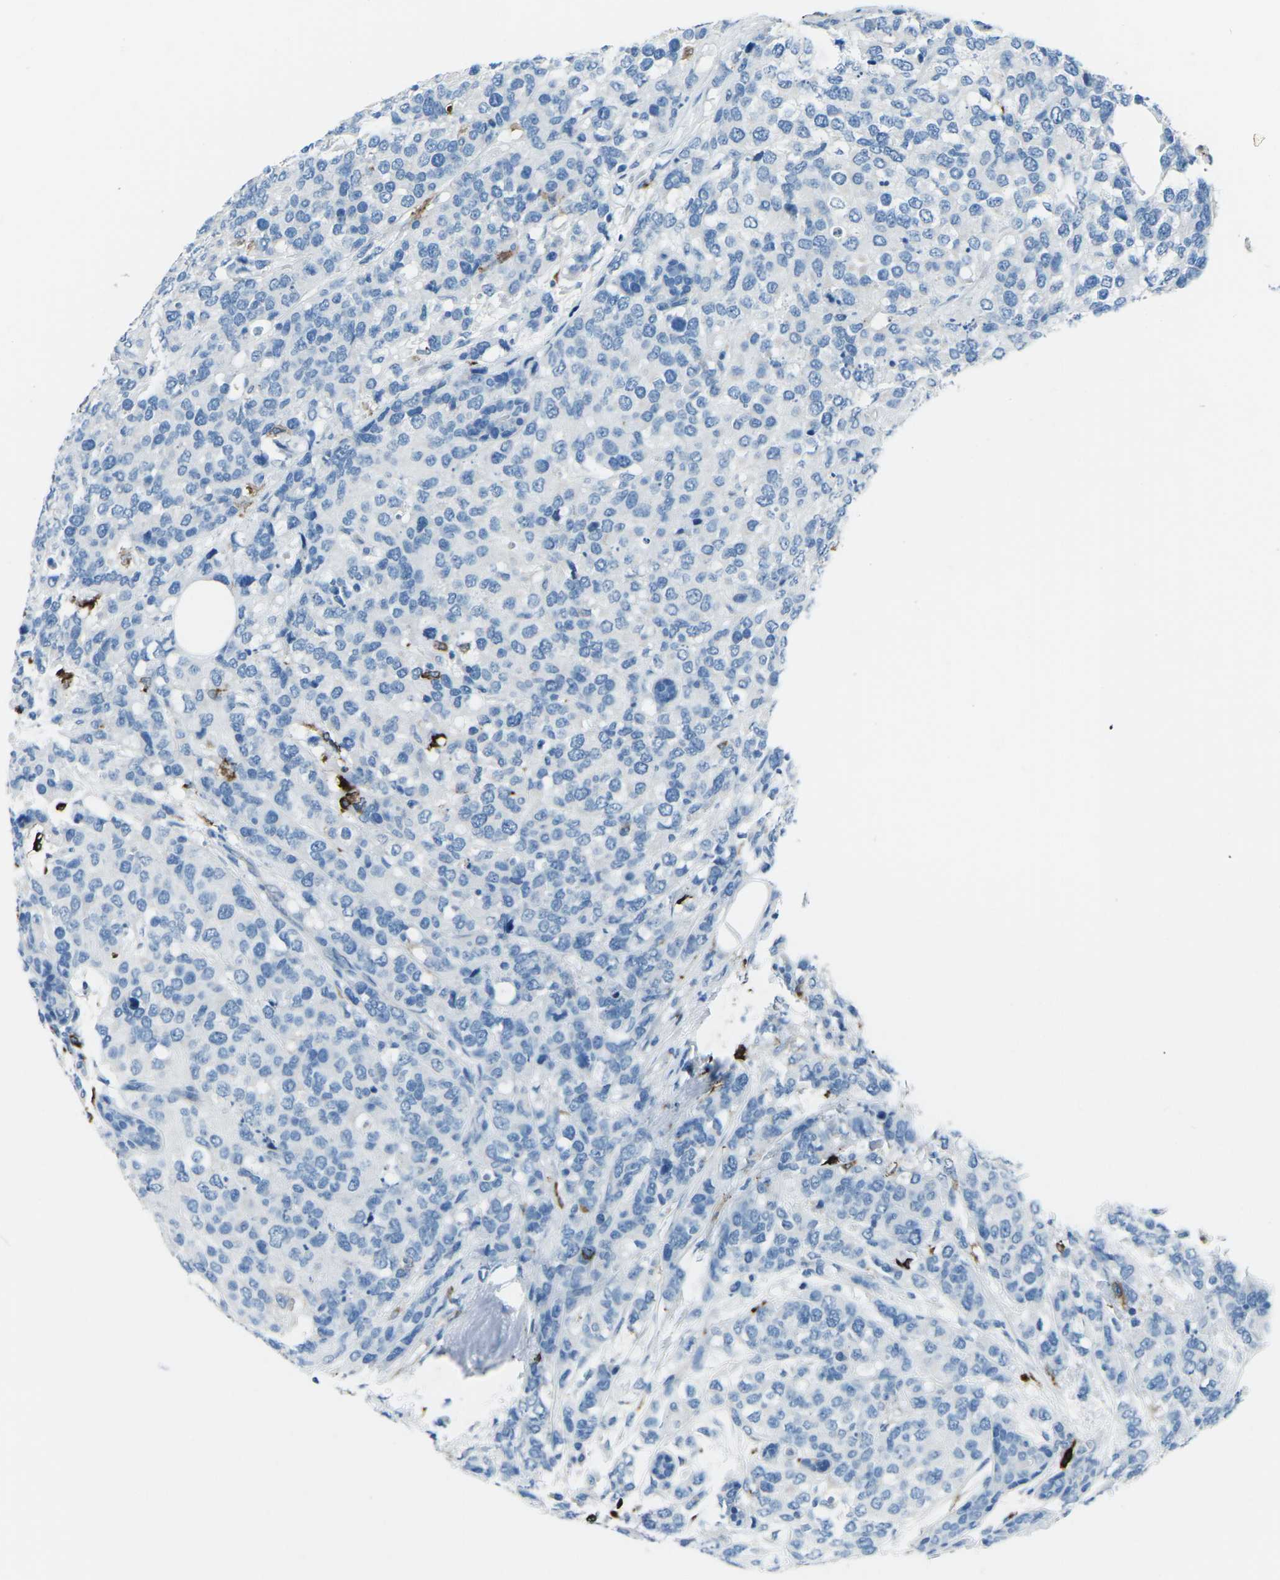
{"staining": {"intensity": "negative", "quantity": "none", "location": "none"}, "tissue": "breast cancer", "cell_type": "Tumor cells", "image_type": "cancer", "snomed": [{"axis": "morphology", "description": "Lobular carcinoma"}, {"axis": "topography", "description": "Breast"}], "caption": "Immunohistochemistry (IHC) image of human lobular carcinoma (breast) stained for a protein (brown), which shows no expression in tumor cells. Nuclei are stained in blue.", "gene": "FCN1", "patient": {"sex": "female", "age": 59}}